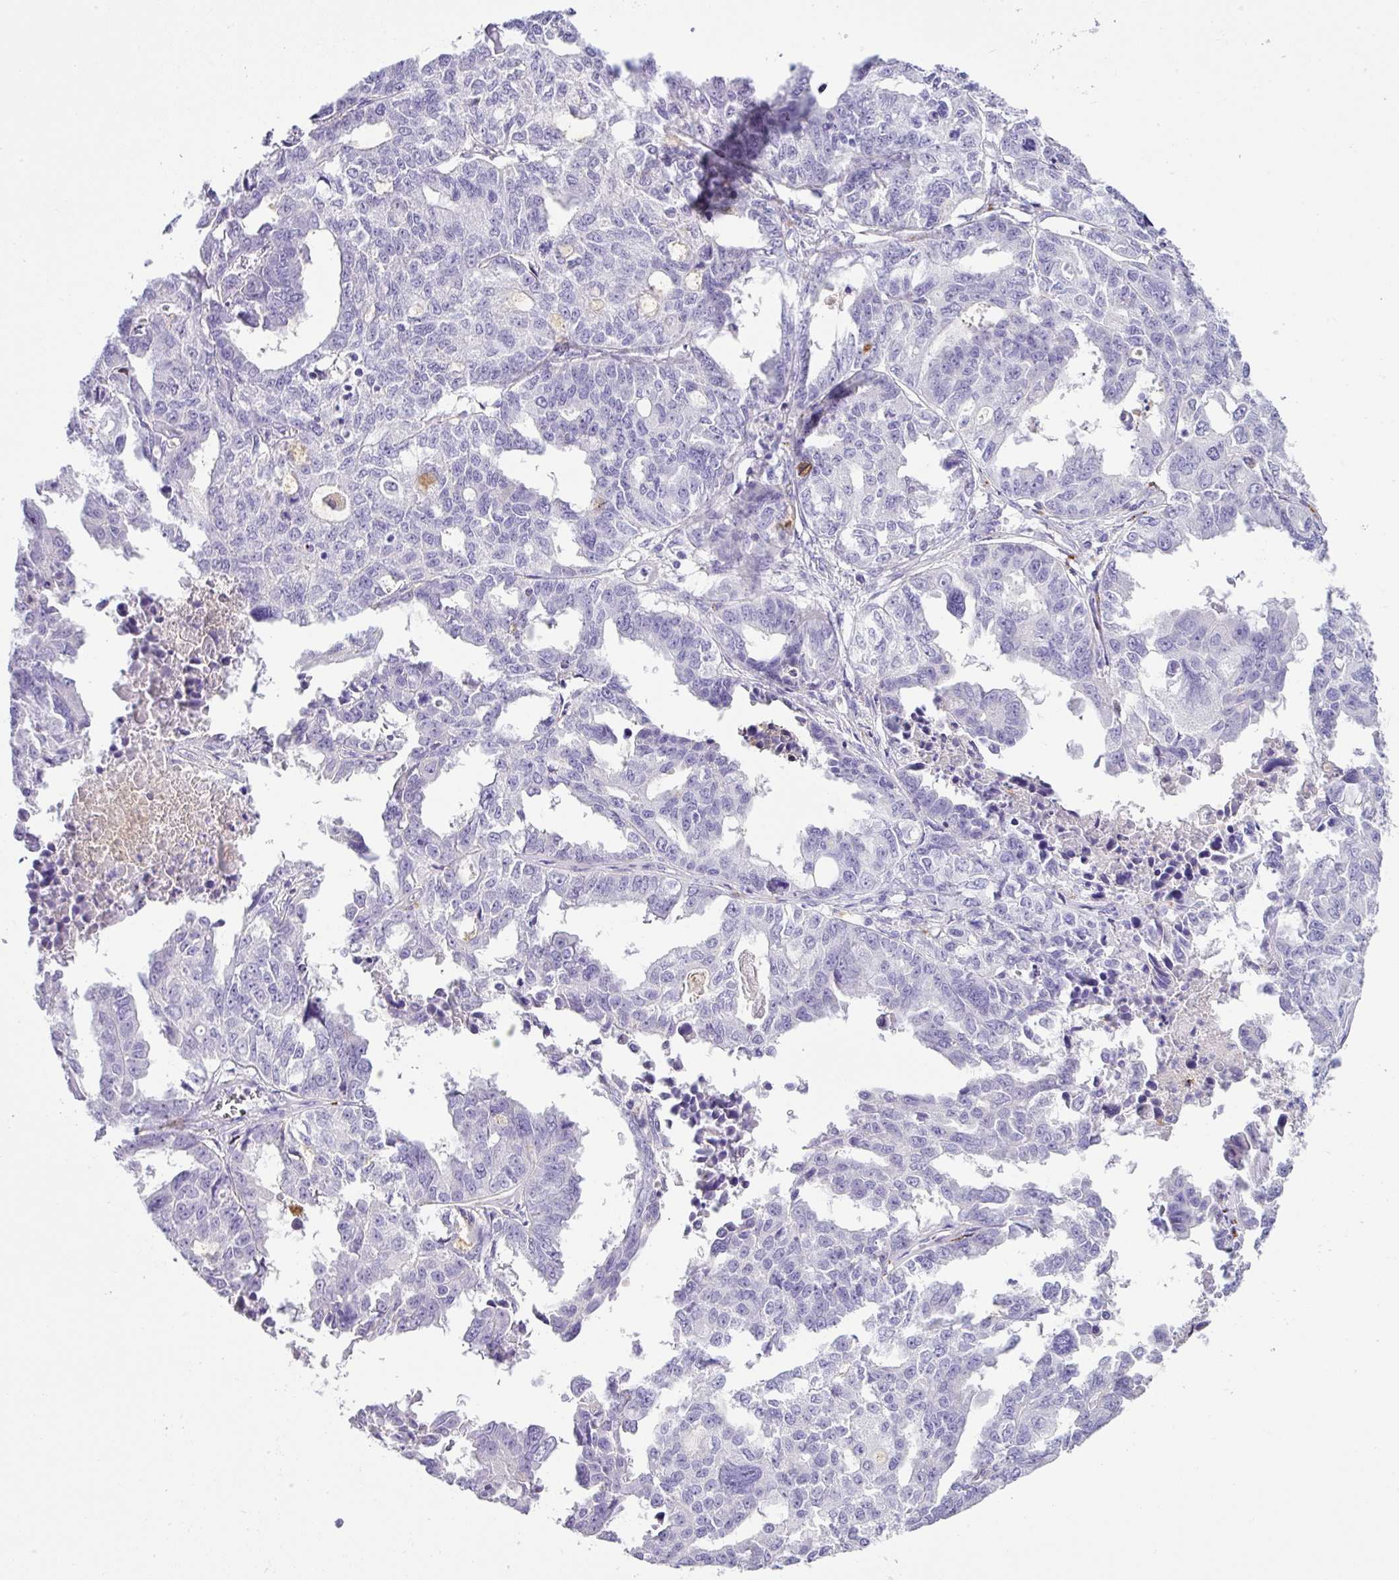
{"staining": {"intensity": "negative", "quantity": "none", "location": "none"}, "tissue": "ovarian cancer", "cell_type": "Tumor cells", "image_type": "cancer", "snomed": [{"axis": "morphology", "description": "Adenocarcinoma, NOS"}, {"axis": "morphology", "description": "Carcinoma, endometroid"}, {"axis": "topography", "description": "Ovary"}], "caption": "Immunohistochemistry of human ovarian adenocarcinoma reveals no expression in tumor cells.", "gene": "ZG16", "patient": {"sex": "female", "age": 72}}